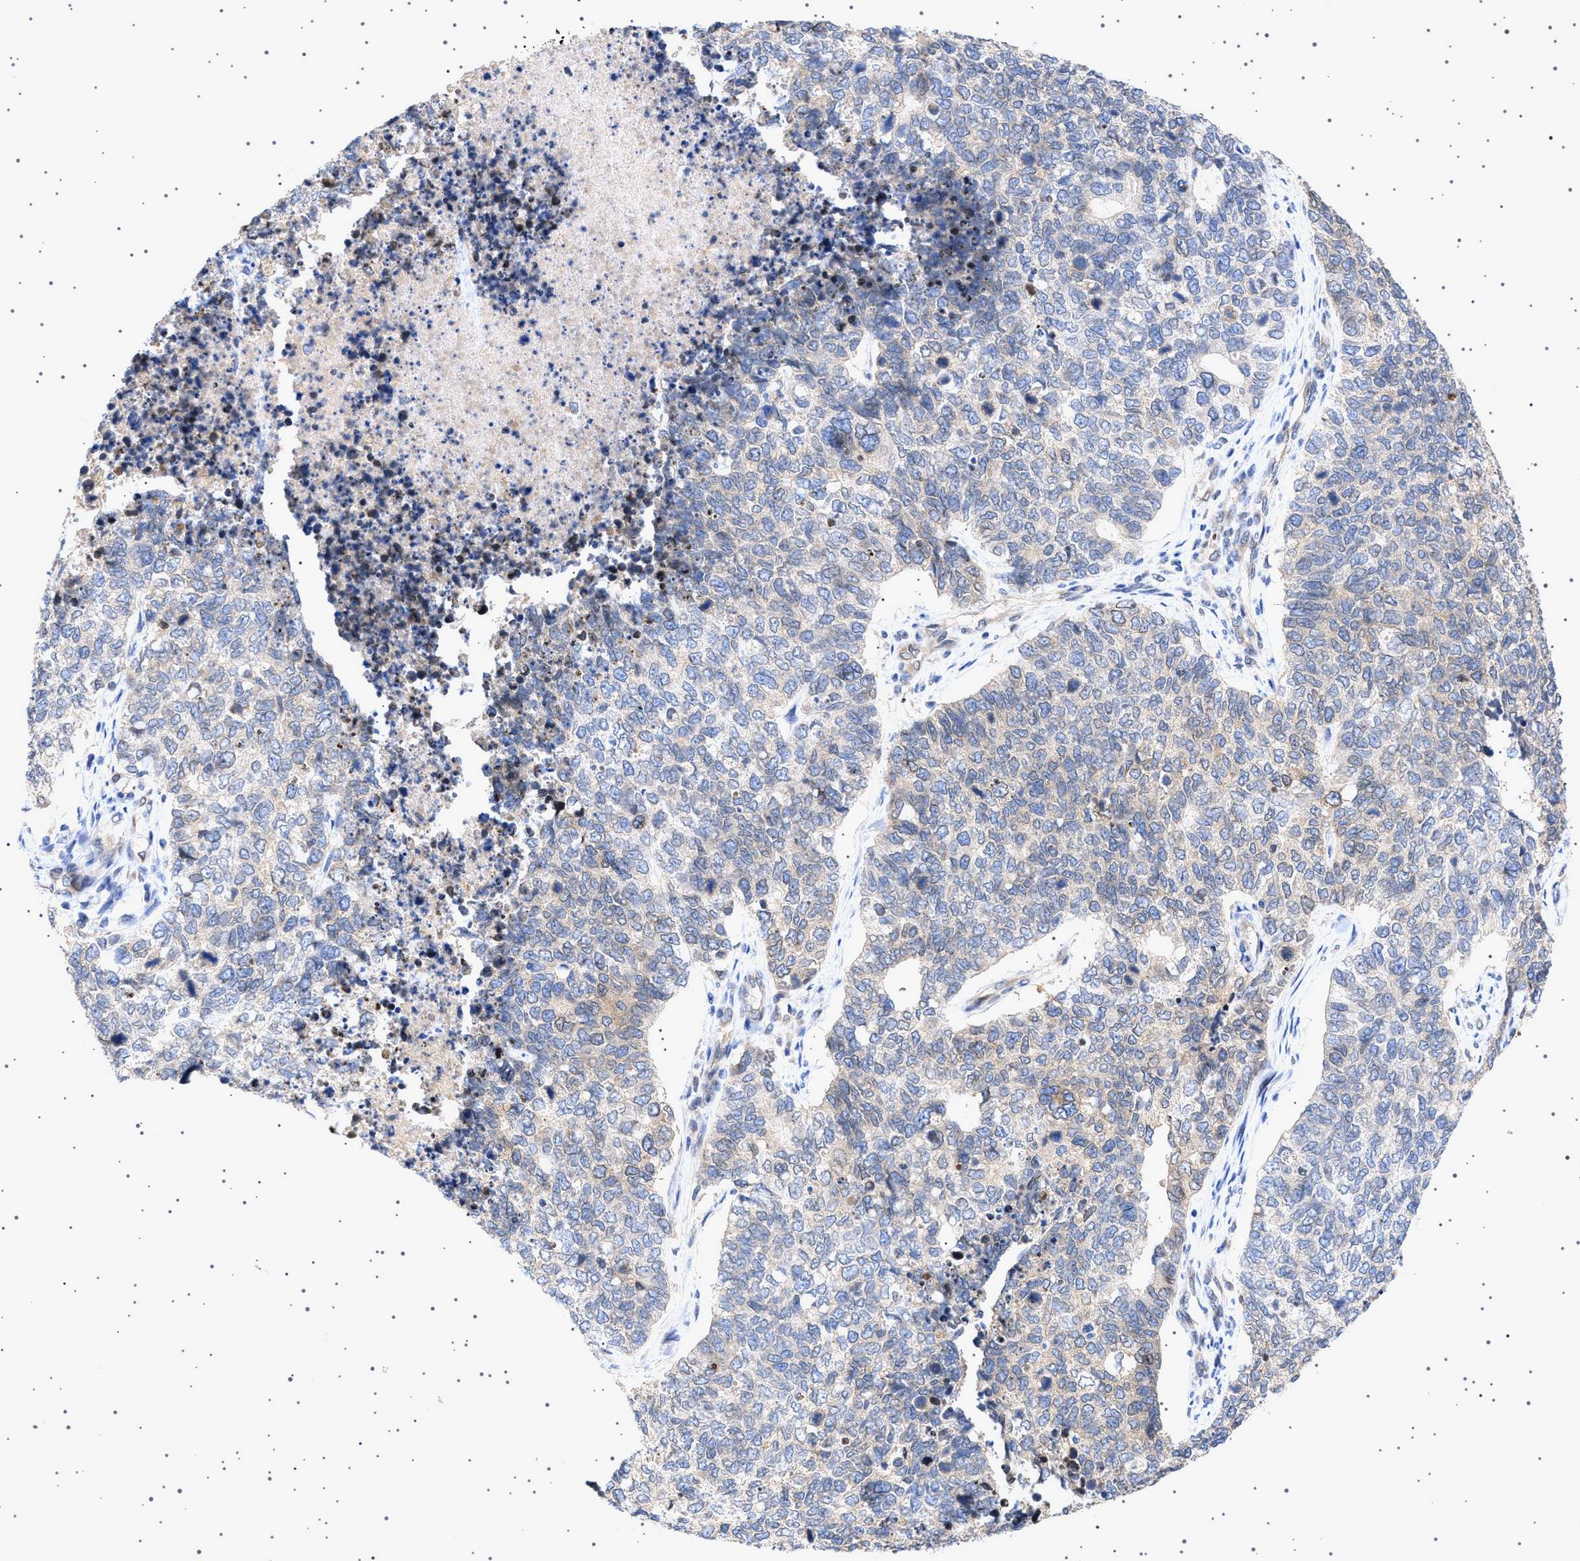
{"staining": {"intensity": "moderate", "quantity": "25%-75%", "location": "cytoplasmic/membranous"}, "tissue": "cervical cancer", "cell_type": "Tumor cells", "image_type": "cancer", "snomed": [{"axis": "morphology", "description": "Squamous cell carcinoma, NOS"}, {"axis": "topography", "description": "Cervix"}], "caption": "Cervical squamous cell carcinoma tissue reveals moderate cytoplasmic/membranous positivity in about 25%-75% of tumor cells", "gene": "NUP93", "patient": {"sex": "female", "age": 63}}